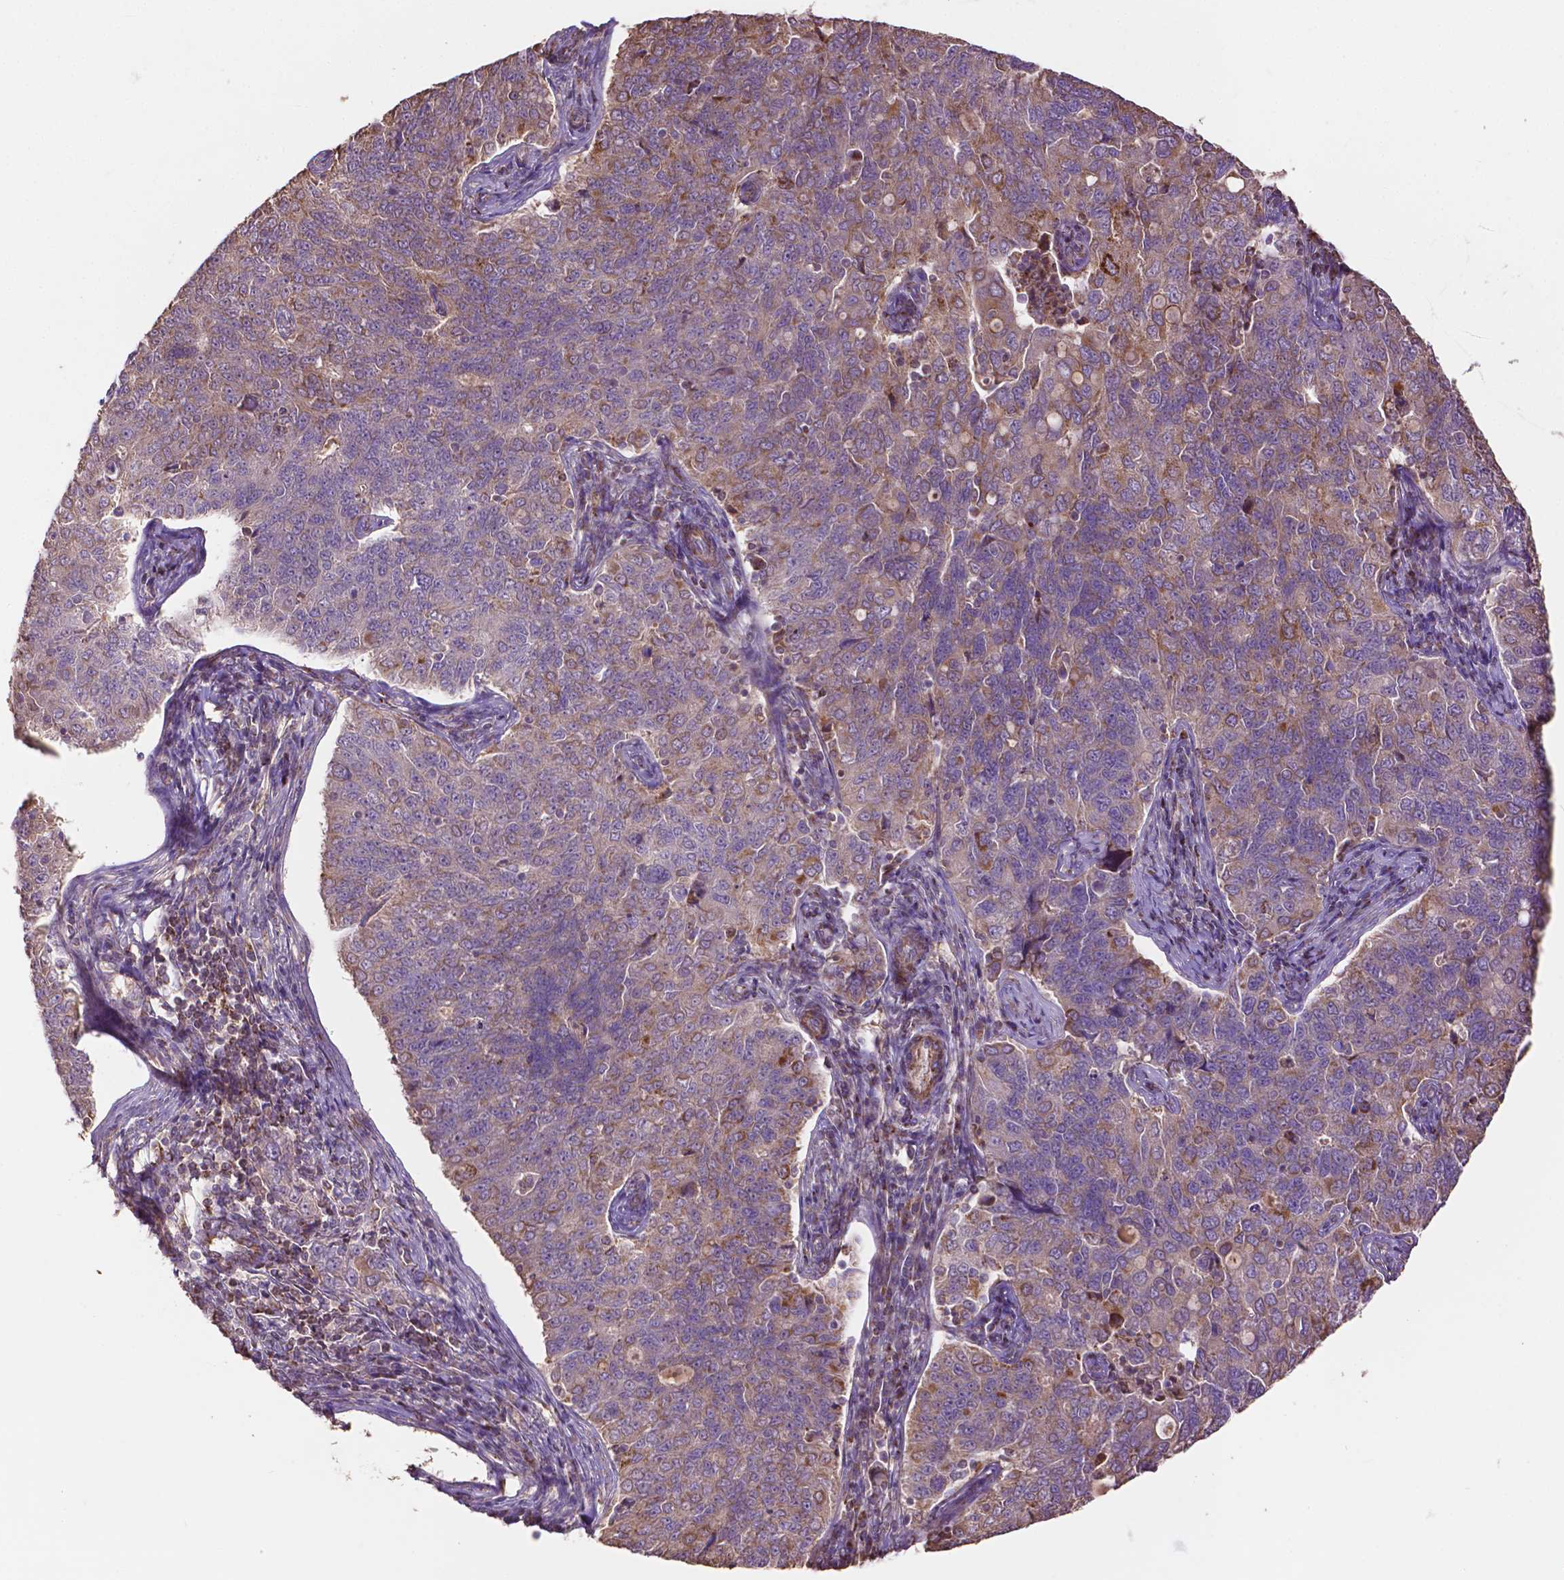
{"staining": {"intensity": "weak", "quantity": "<25%", "location": "cytoplasmic/membranous"}, "tissue": "endometrial cancer", "cell_type": "Tumor cells", "image_type": "cancer", "snomed": [{"axis": "morphology", "description": "Adenocarcinoma, NOS"}, {"axis": "topography", "description": "Endometrium"}], "caption": "Immunohistochemistry of endometrial adenocarcinoma exhibits no positivity in tumor cells.", "gene": "LRR1", "patient": {"sex": "female", "age": 43}}